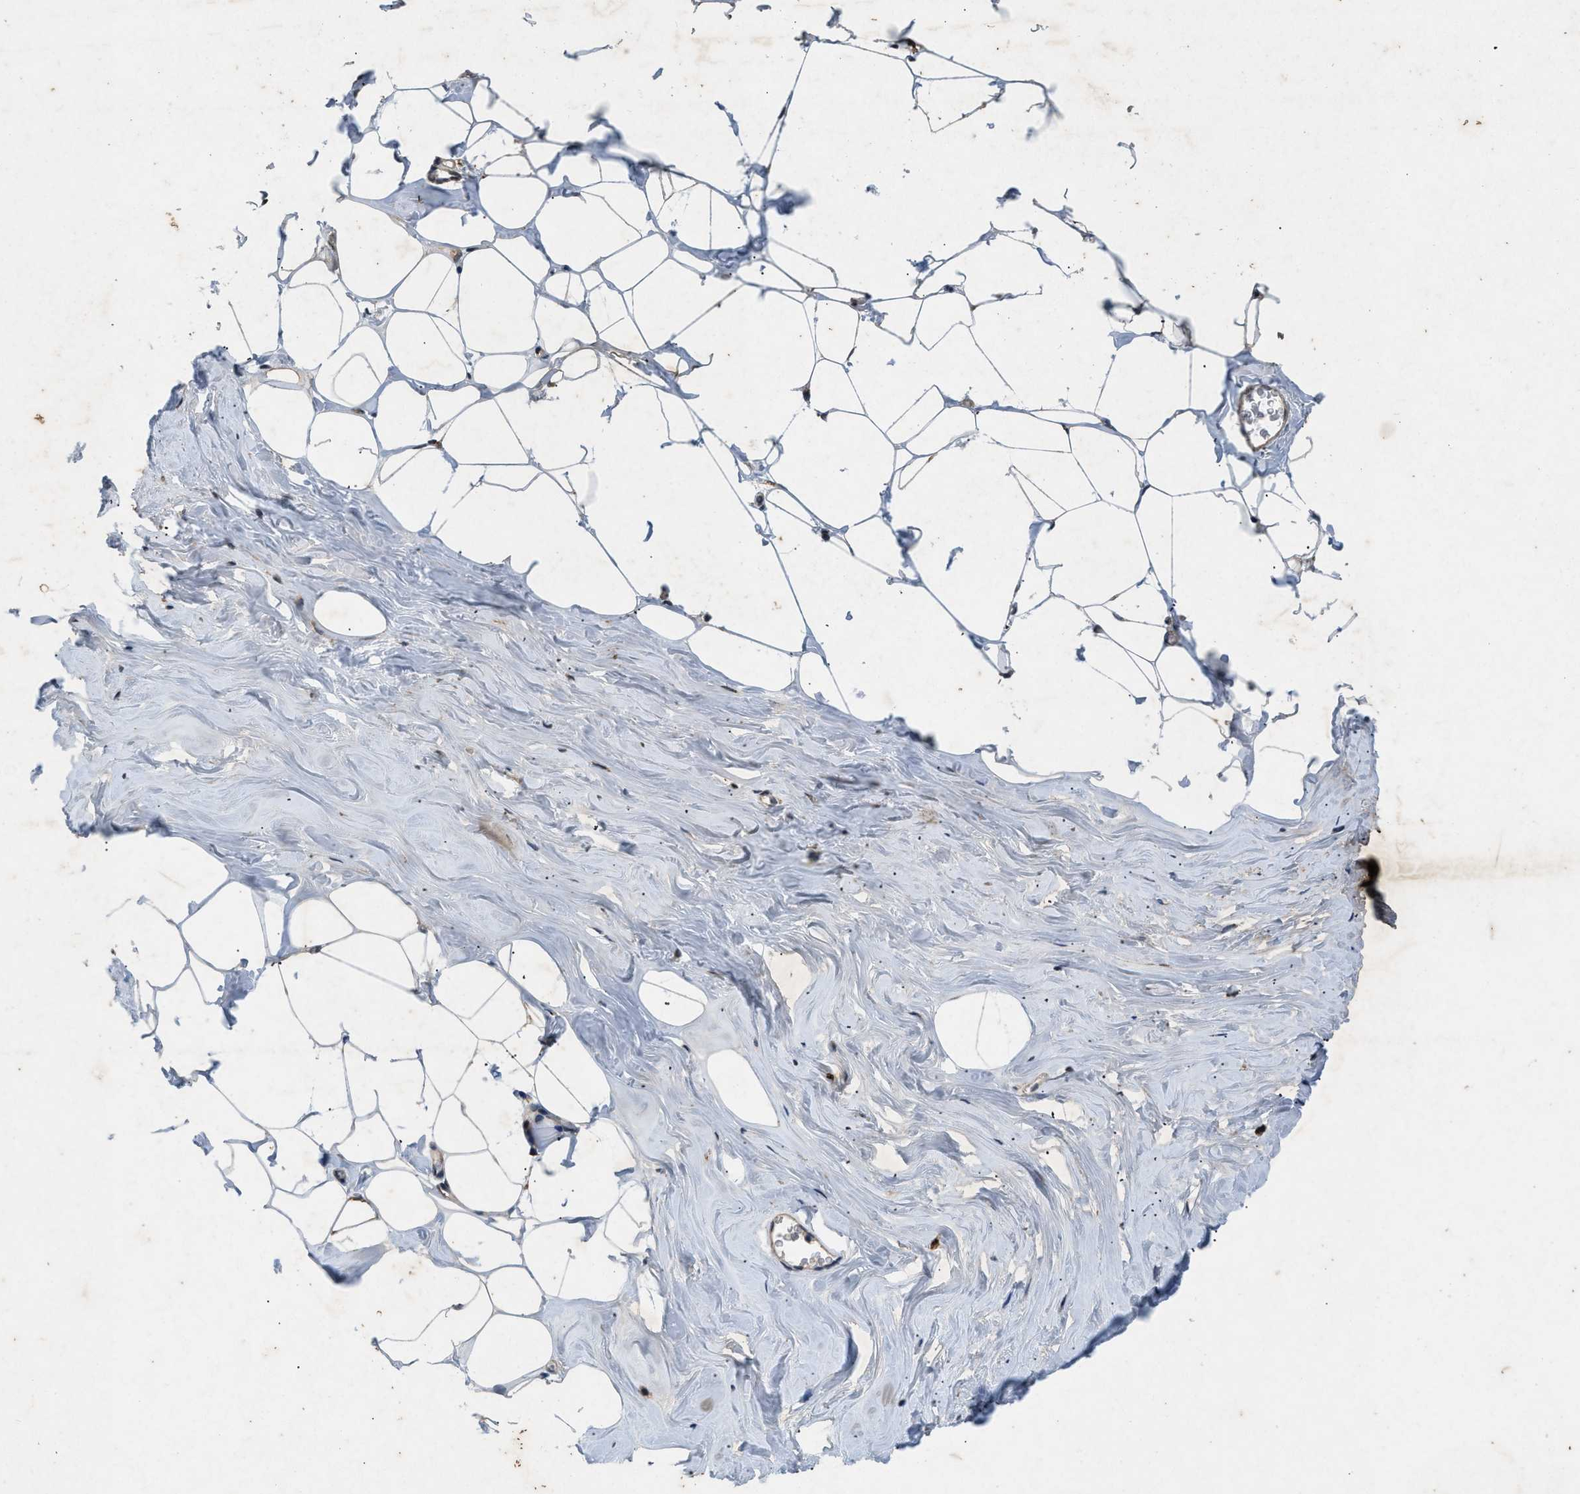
{"staining": {"intensity": "moderate", "quantity": "25%-75%", "location": "cytoplasmic/membranous"}, "tissue": "adipose tissue", "cell_type": "Adipocytes", "image_type": "normal", "snomed": [{"axis": "morphology", "description": "Normal tissue, NOS"}, {"axis": "morphology", "description": "Fibrosis, NOS"}, {"axis": "topography", "description": "Breast"}, {"axis": "topography", "description": "Adipose tissue"}], "caption": "Benign adipose tissue reveals moderate cytoplasmic/membranous staining in about 25%-75% of adipocytes.", "gene": "PRKG2", "patient": {"sex": "female", "age": 39}}